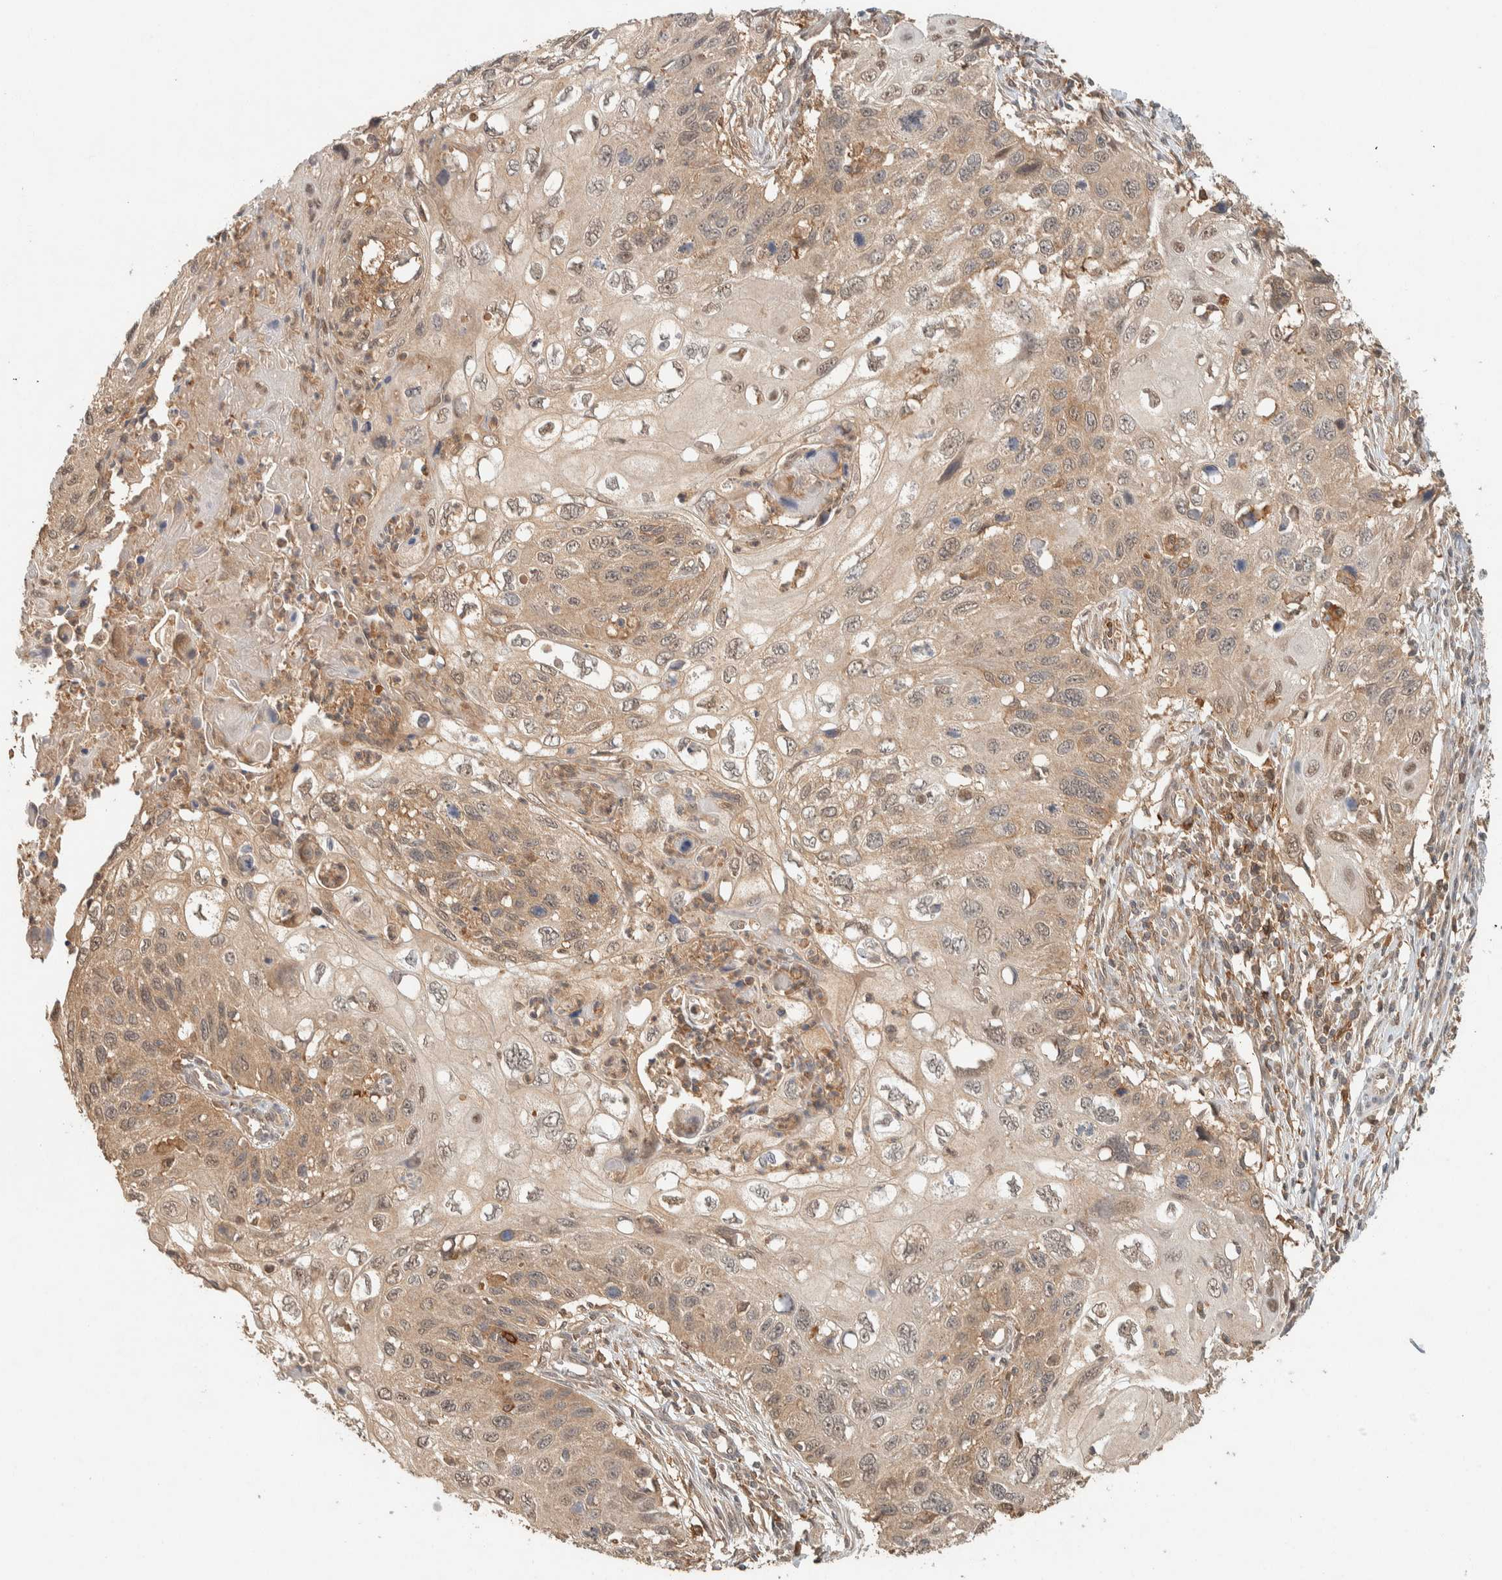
{"staining": {"intensity": "moderate", "quantity": ">75%", "location": "cytoplasmic/membranous,nuclear"}, "tissue": "cervical cancer", "cell_type": "Tumor cells", "image_type": "cancer", "snomed": [{"axis": "morphology", "description": "Squamous cell carcinoma, NOS"}, {"axis": "topography", "description": "Cervix"}], "caption": "Human cervical squamous cell carcinoma stained with a protein marker demonstrates moderate staining in tumor cells.", "gene": "ZNF567", "patient": {"sex": "female", "age": 70}}